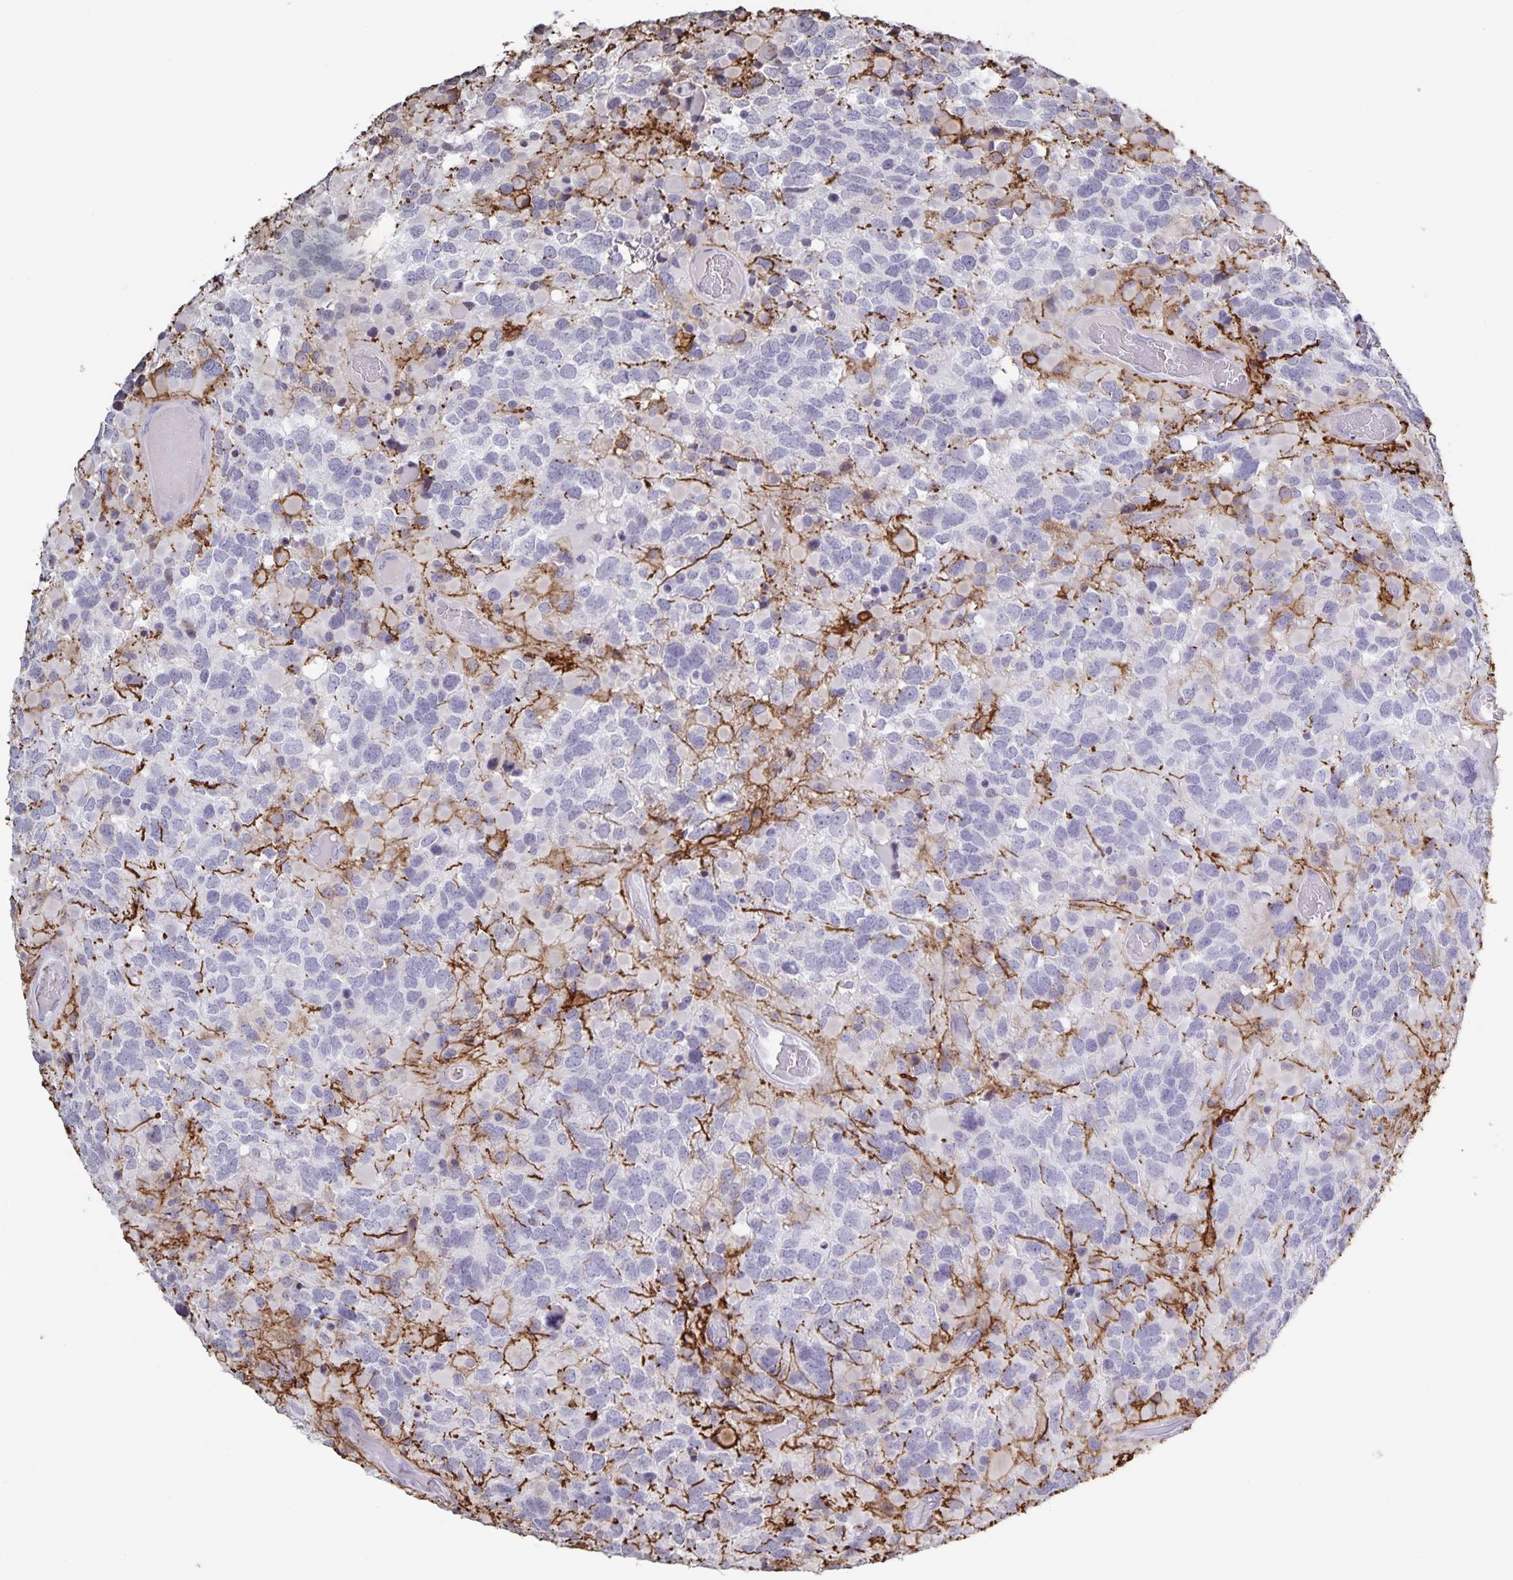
{"staining": {"intensity": "negative", "quantity": "none", "location": "none"}, "tissue": "glioma", "cell_type": "Tumor cells", "image_type": "cancer", "snomed": [{"axis": "morphology", "description": "Glioma, malignant, High grade"}, {"axis": "topography", "description": "Brain"}], "caption": "Human glioma stained for a protein using IHC displays no positivity in tumor cells.", "gene": "AQP4", "patient": {"sex": "female", "age": 40}}